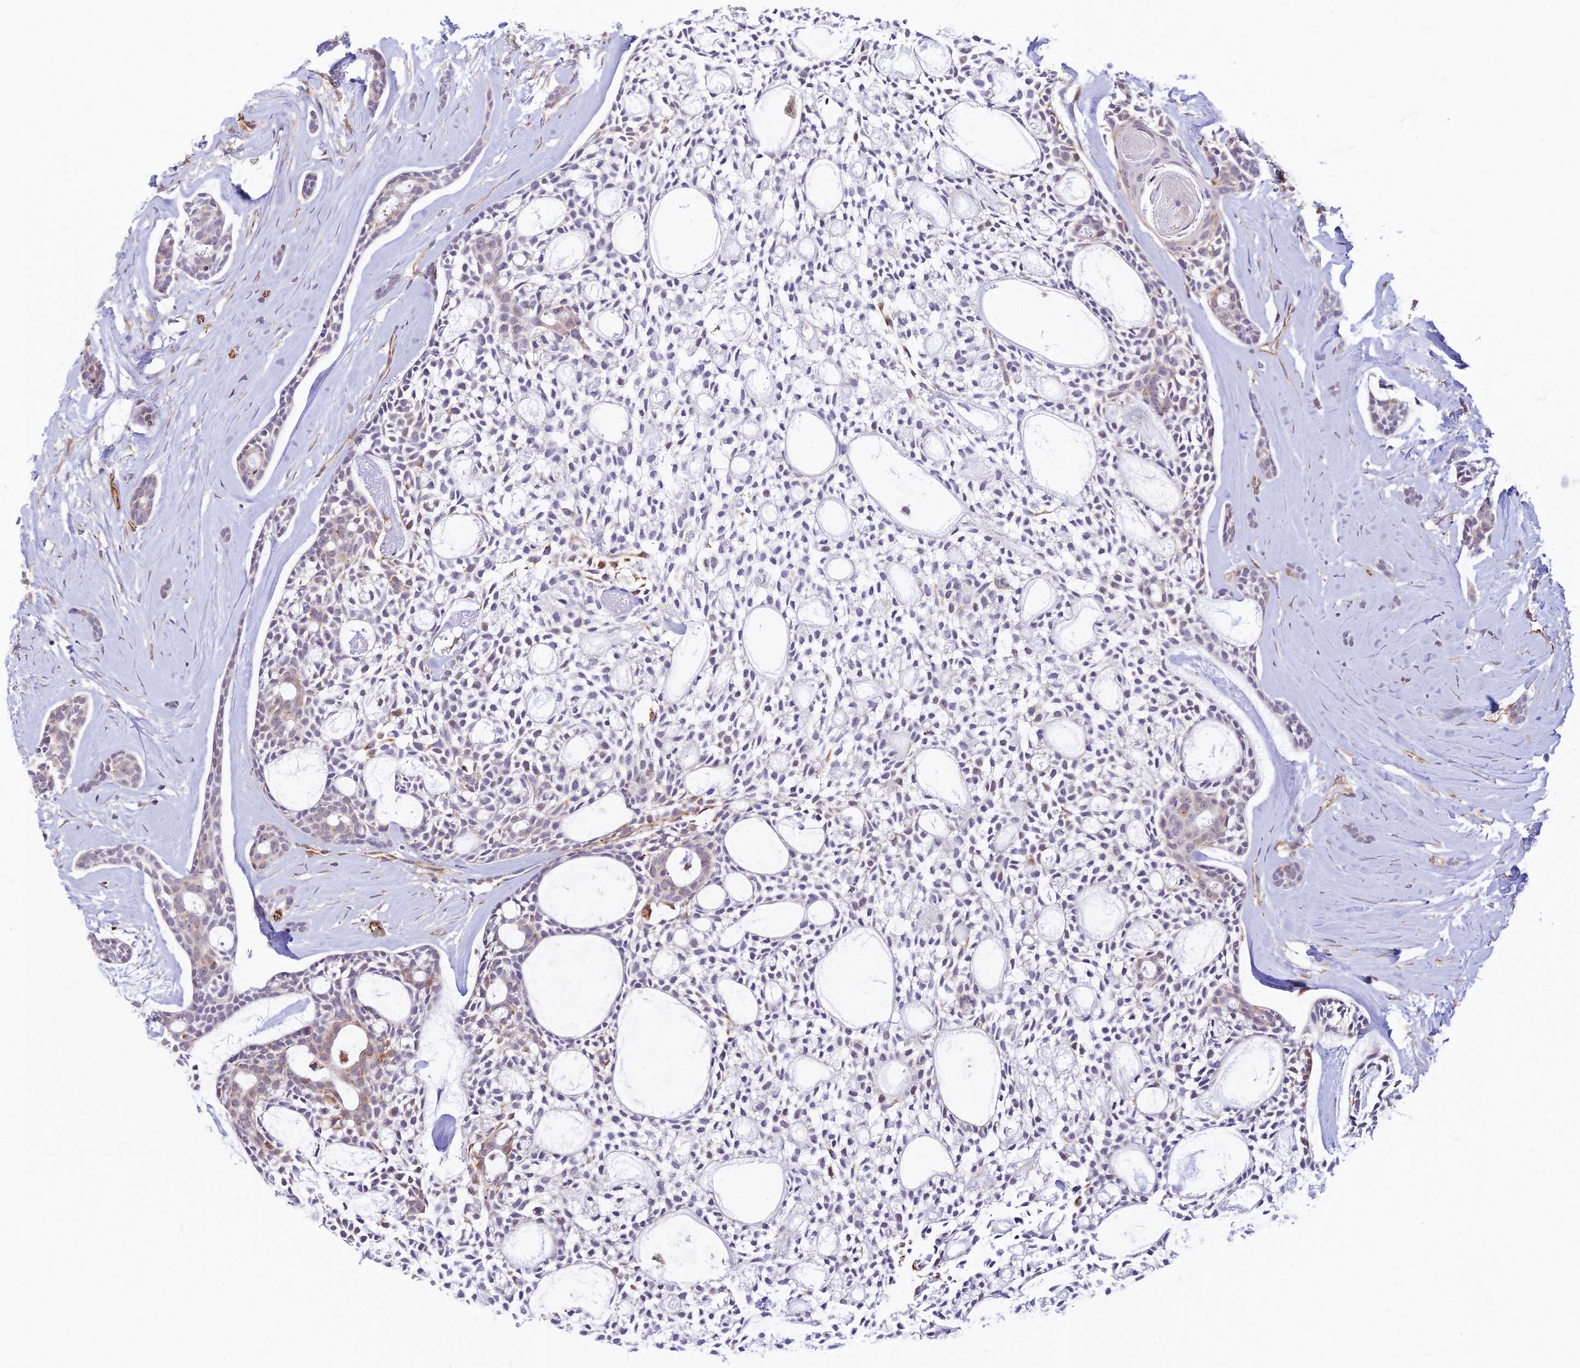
{"staining": {"intensity": "weak", "quantity": "<25%", "location": "cytoplasmic/membranous"}, "tissue": "head and neck cancer", "cell_type": "Tumor cells", "image_type": "cancer", "snomed": [{"axis": "morphology", "description": "Adenocarcinoma, NOS"}, {"axis": "topography", "description": "Subcutis"}, {"axis": "topography", "description": "Head-Neck"}], "caption": "The micrograph reveals no significant expression in tumor cells of head and neck cancer (adenocarcinoma).", "gene": "SAPCD2", "patient": {"sex": "female", "age": 73}}